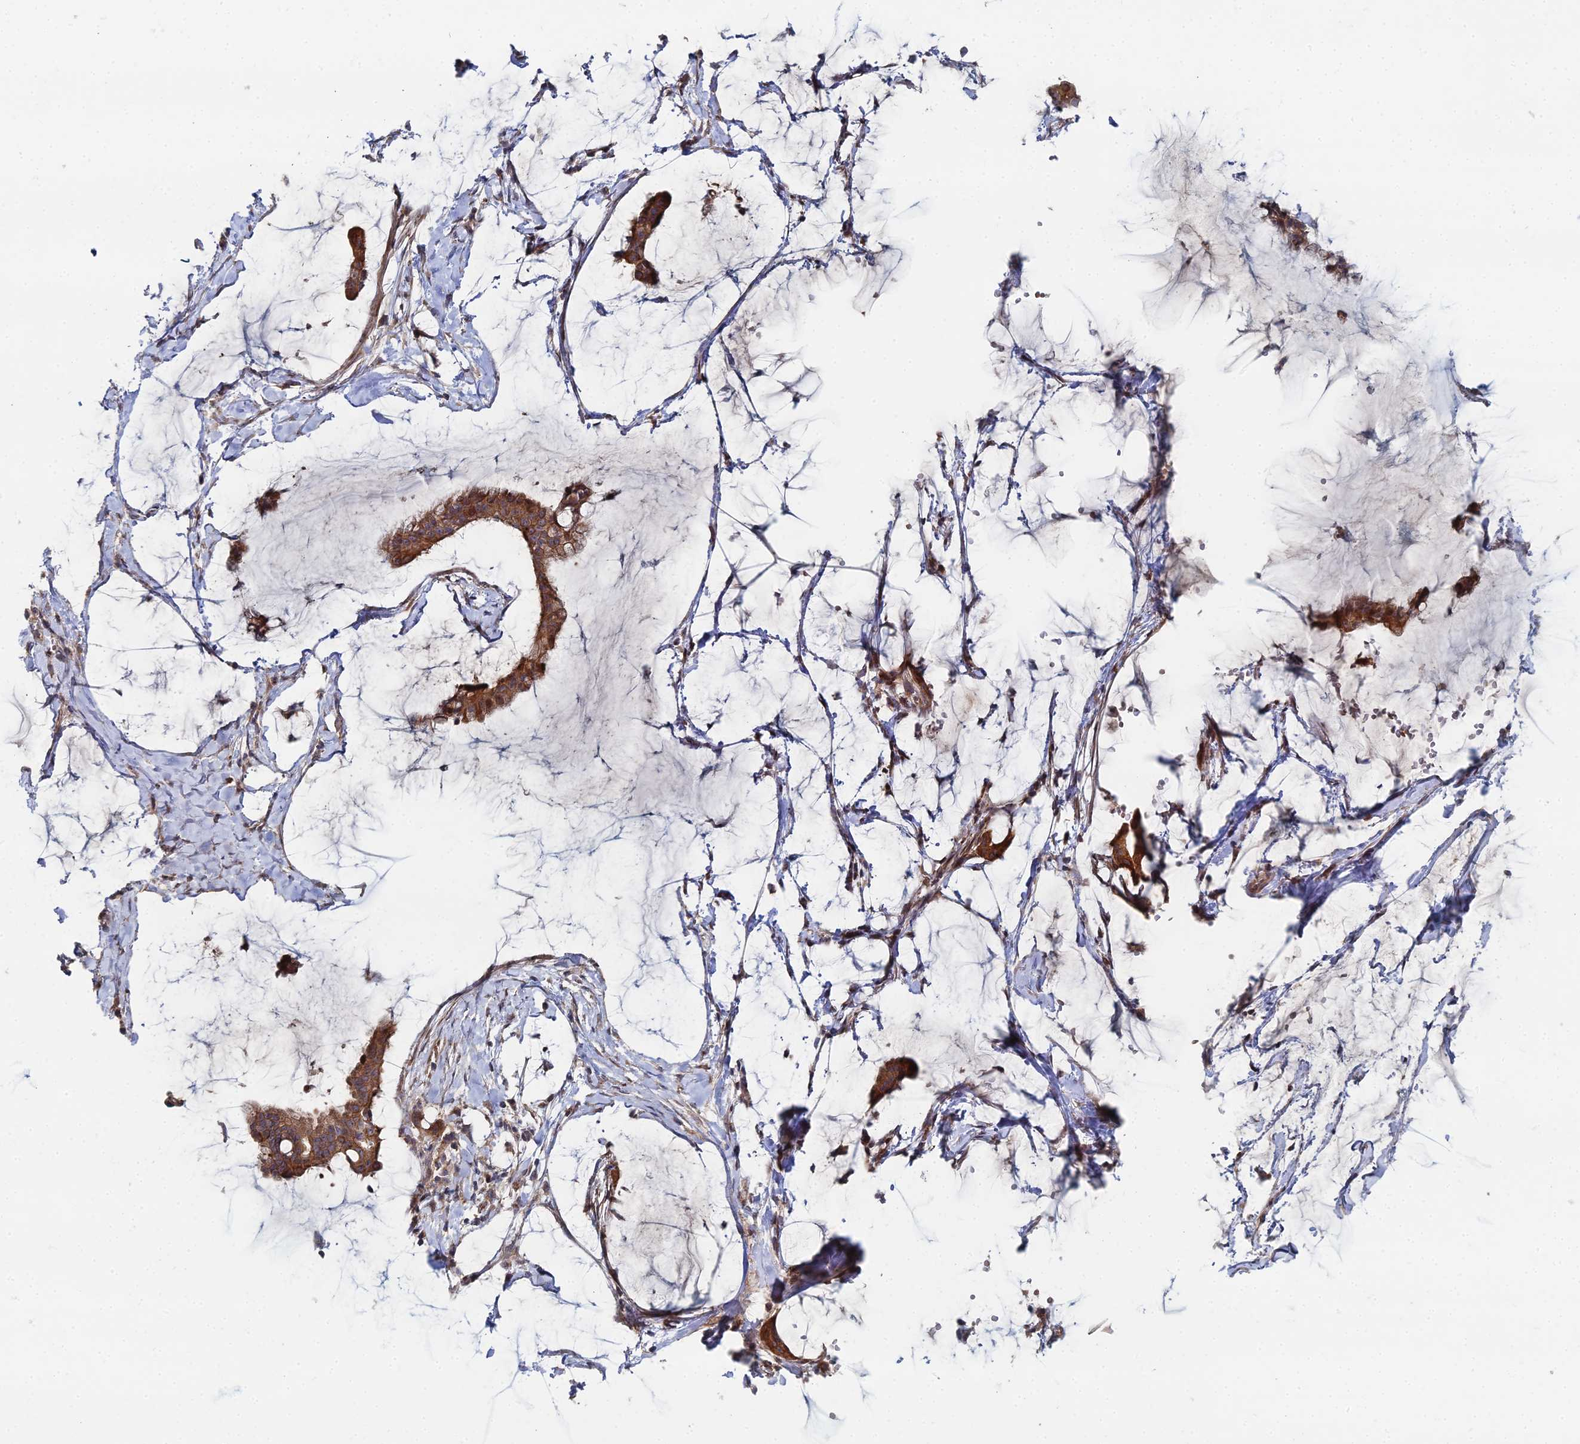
{"staining": {"intensity": "moderate", "quantity": ">75%", "location": "cytoplasmic/membranous"}, "tissue": "ovarian cancer", "cell_type": "Tumor cells", "image_type": "cancer", "snomed": [{"axis": "morphology", "description": "Cystadenocarcinoma, mucinous, NOS"}, {"axis": "topography", "description": "Ovary"}], "caption": "Immunohistochemistry (IHC) of ovarian cancer (mucinous cystadenocarcinoma) displays medium levels of moderate cytoplasmic/membranous positivity in approximately >75% of tumor cells. Nuclei are stained in blue.", "gene": "SGMS1", "patient": {"sex": "female", "age": 73}}